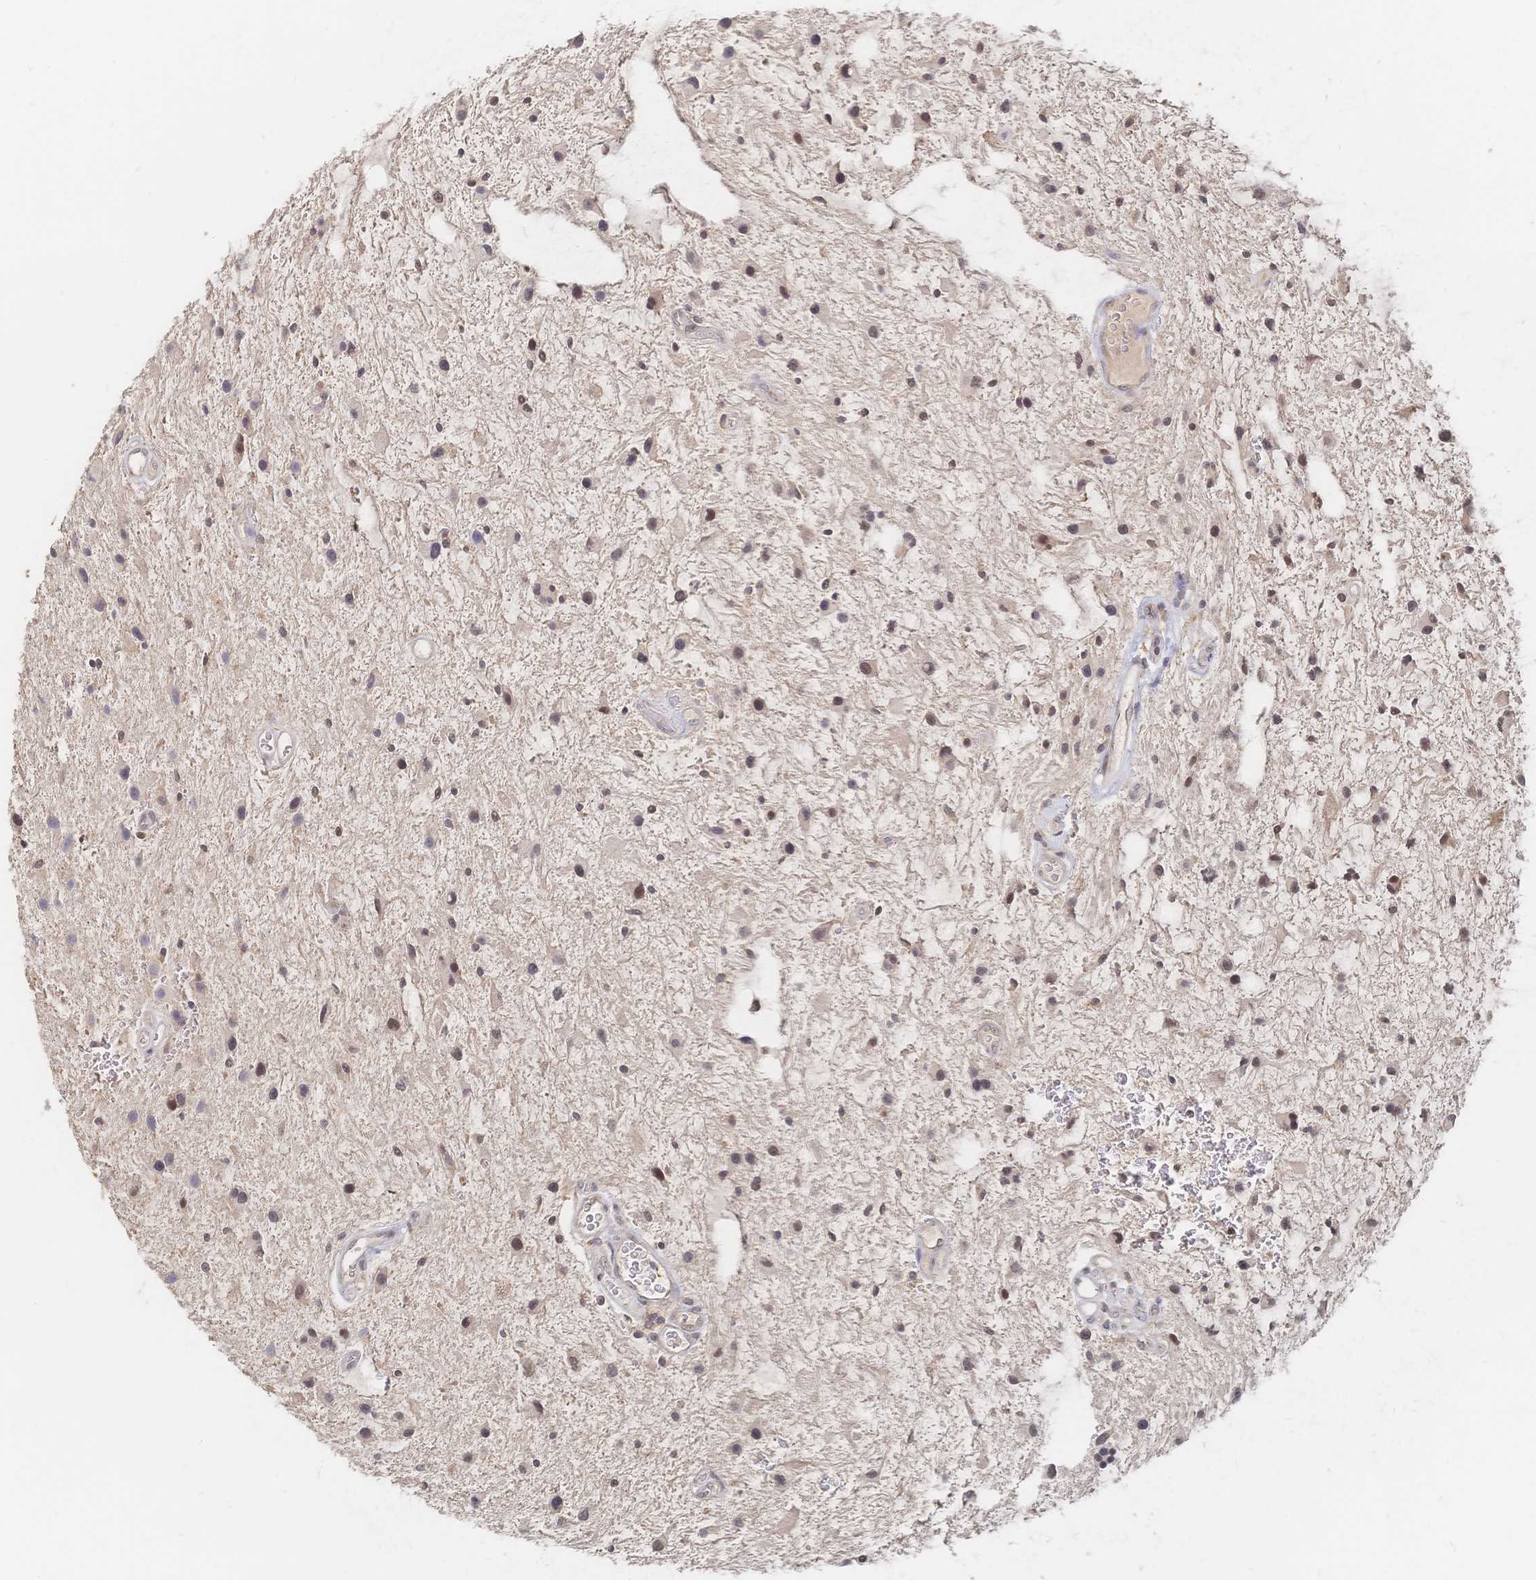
{"staining": {"intensity": "weak", "quantity": "<25%", "location": "nuclear"}, "tissue": "glioma", "cell_type": "Tumor cells", "image_type": "cancer", "snomed": [{"axis": "morphology", "description": "Glioma, malignant, Low grade"}, {"axis": "topography", "description": "Cerebellum"}], "caption": "This is a micrograph of IHC staining of glioma, which shows no expression in tumor cells.", "gene": "LRP5", "patient": {"sex": "female", "age": 14}}